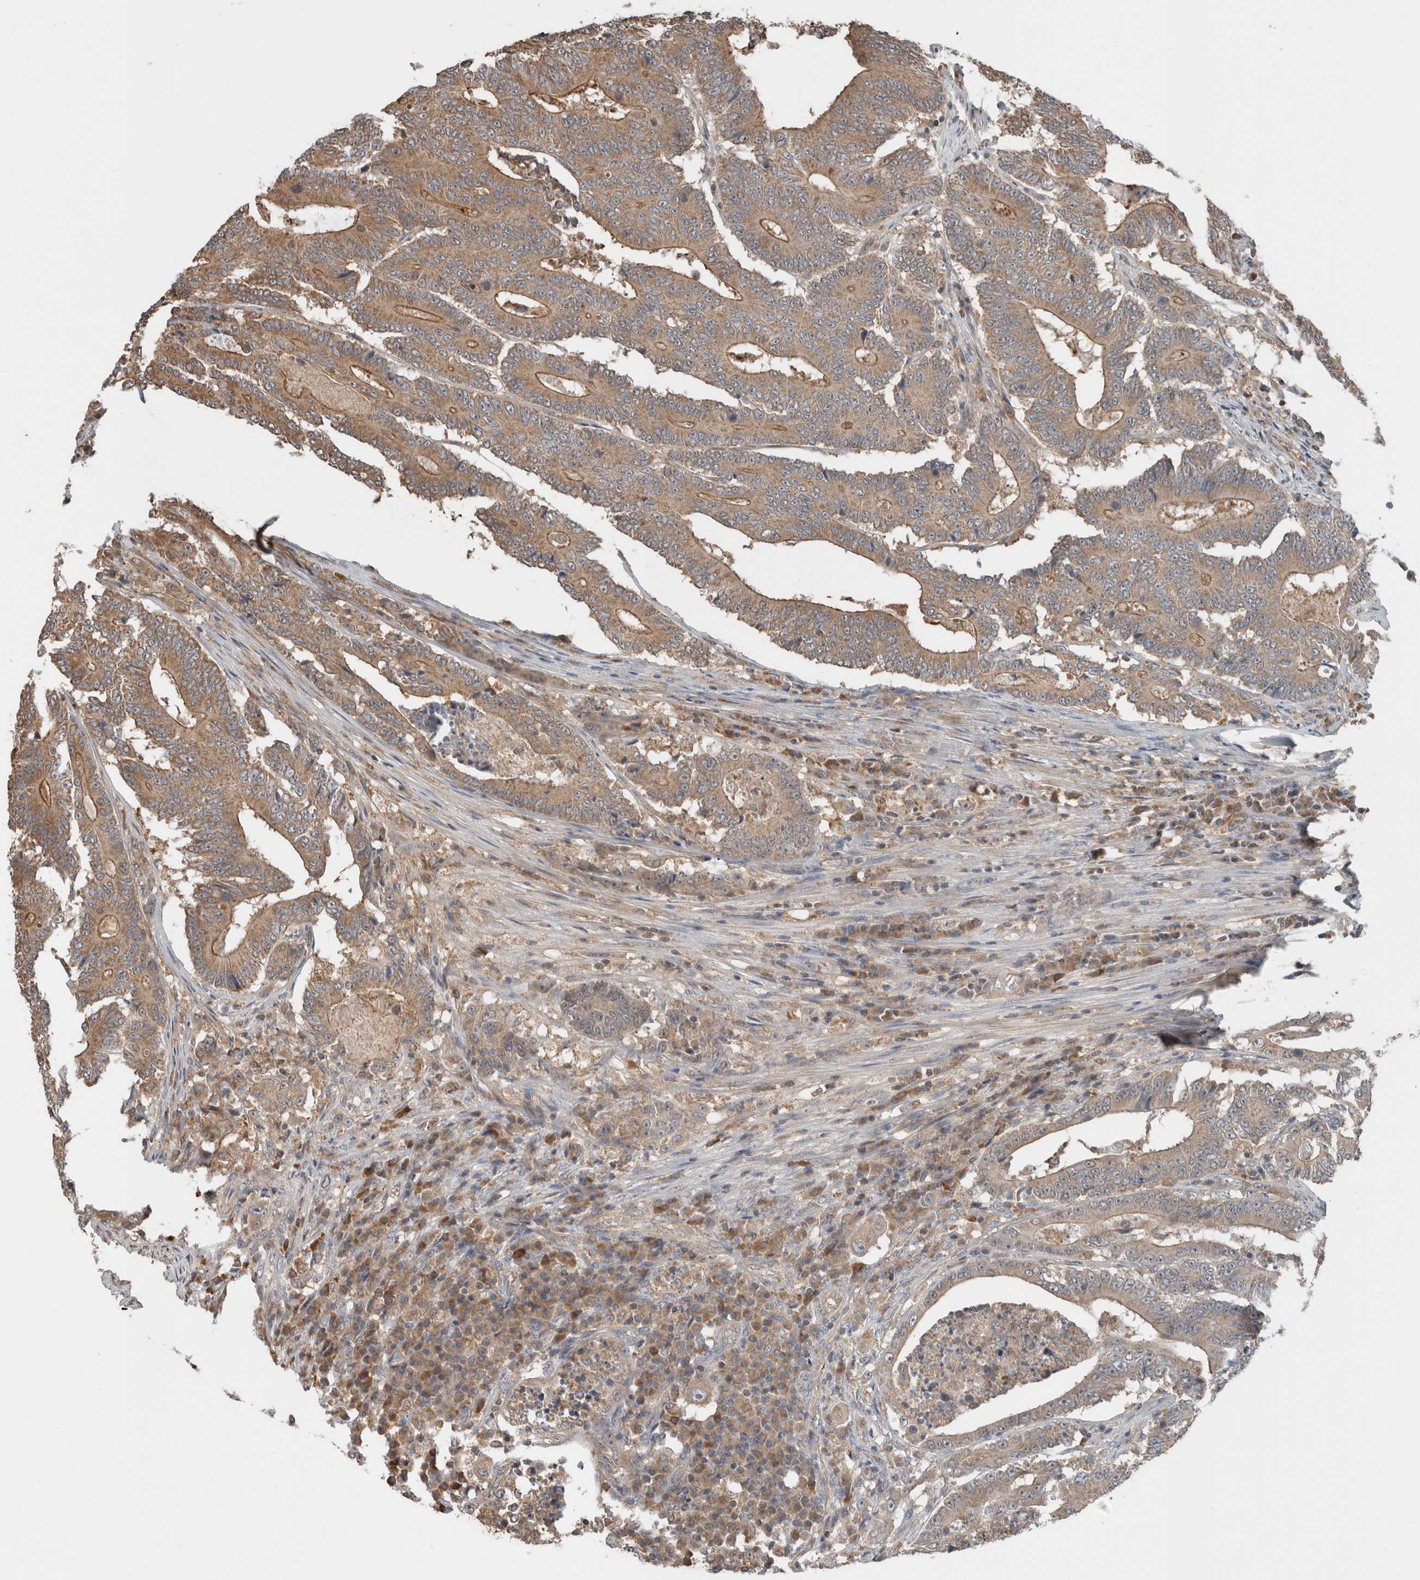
{"staining": {"intensity": "moderate", "quantity": ">75%", "location": "cytoplasmic/membranous"}, "tissue": "colorectal cancer", "cell_type": "Tumor cells", "image_type": "cancer", "snomed": [{"axis": "morphology", "description": "Adenocarcinoma, NOS"}, {"axis": "topography", "description": "Colon"}], "caption": "Brown immunohistochemical staining in colorectal cancer reveals moderate cytoplasmic/membranous expression in approximately >75% of tumor cells. (DAB (3,3'-diaminobenzidine) IHC, brown staining for protein, blue staining for nuclei).", "gene": "KLK14", "patient": {"sex": "male", "age": 83}}